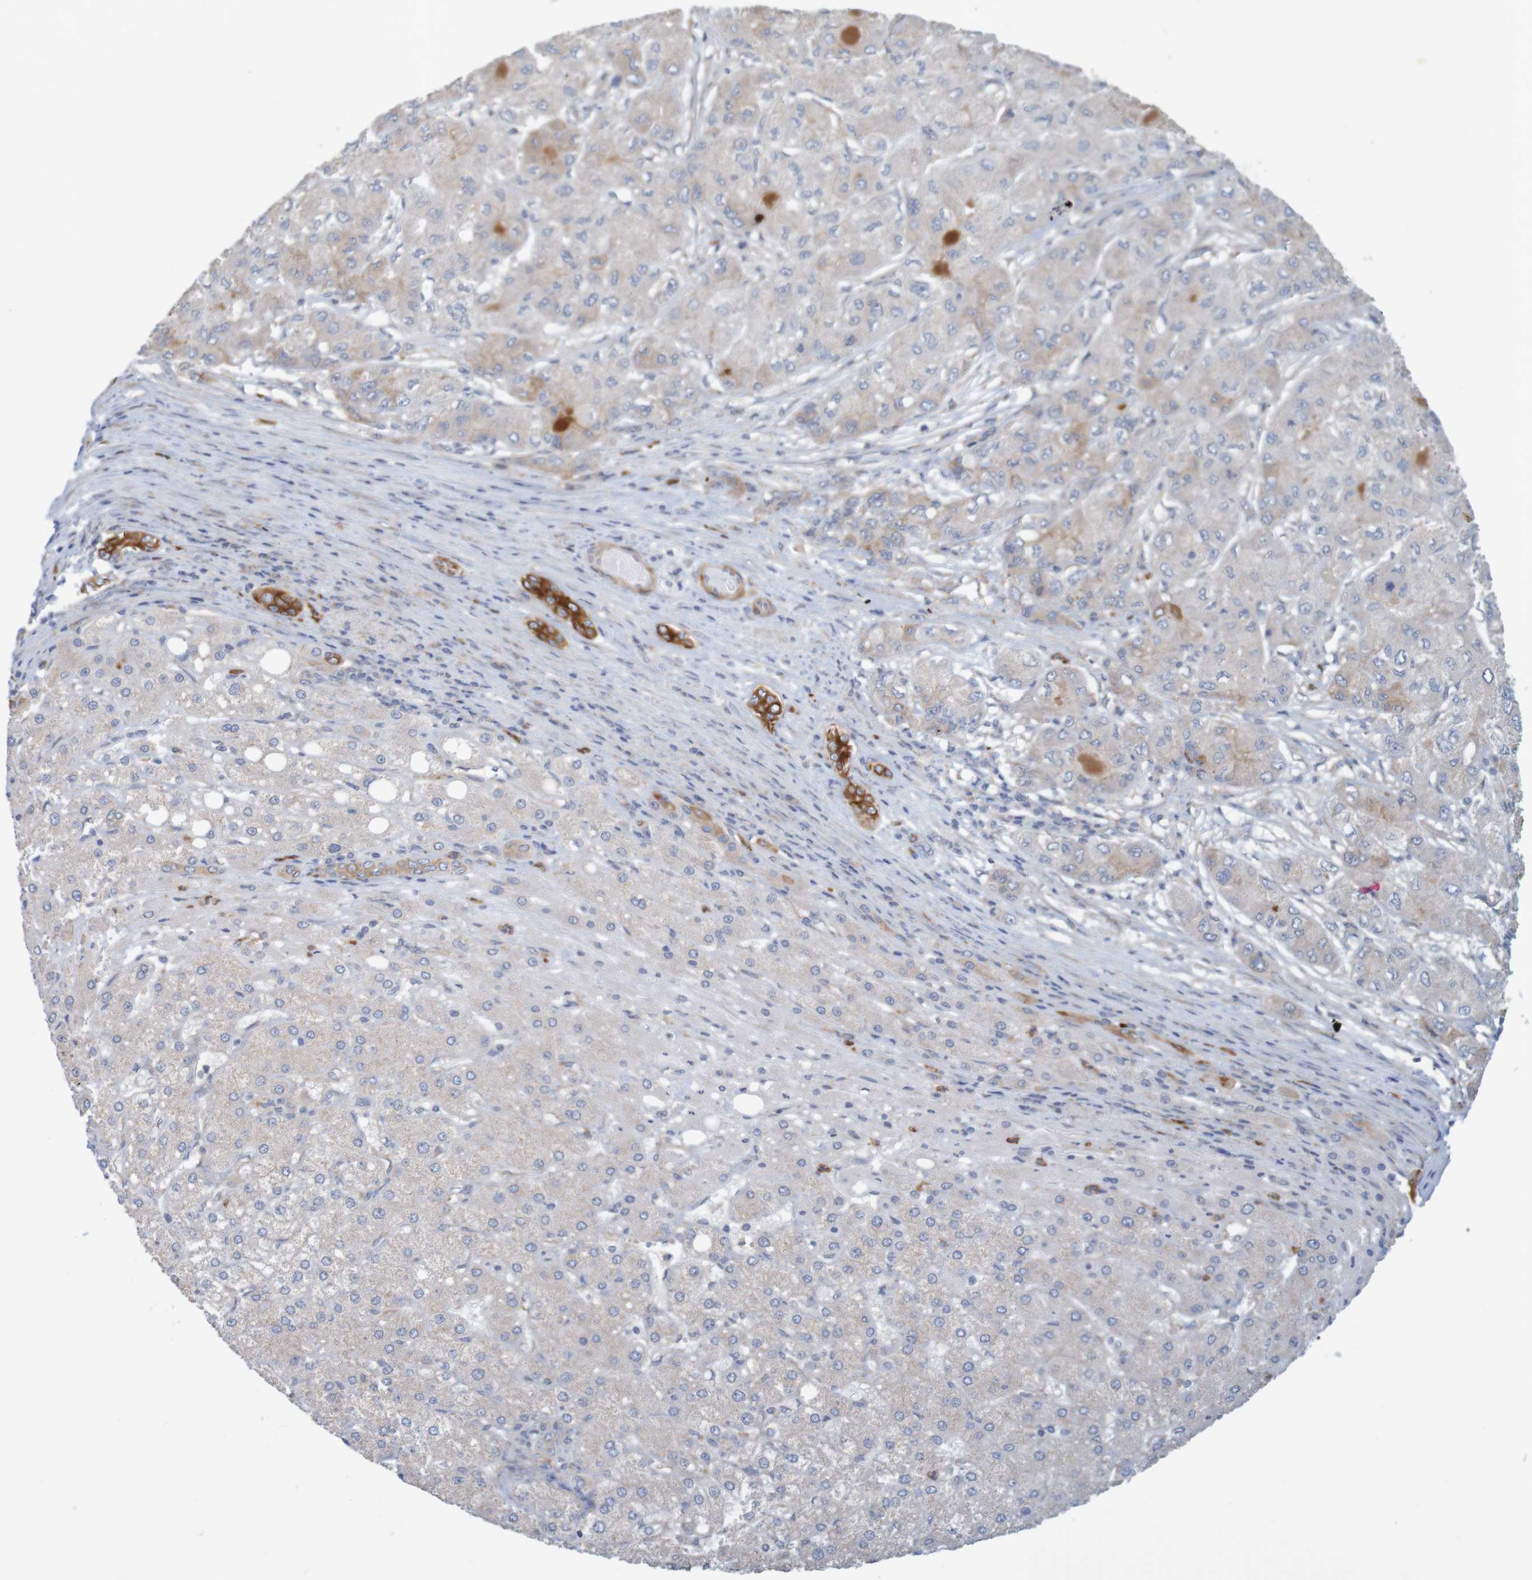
{"staining": {"intensity": "weak", "quantity": "<25%", "location": "cytoplasmic/membranous"}, "tissue": "liver cancer", "cell_type": "Tumor cells", "image_type": "cancer", "snomed": [{"axis": "morphology", "description": "Carcinoma, Hepatocellular, NOS"}, {"axis": "topography", "description": "Liver"}], "caption": "Tumor cells show no significant staining in liver cancer (hepatocellular carcinoma).", "gene": "KRT23", "patient": {"sex": "male", "age": 80}}